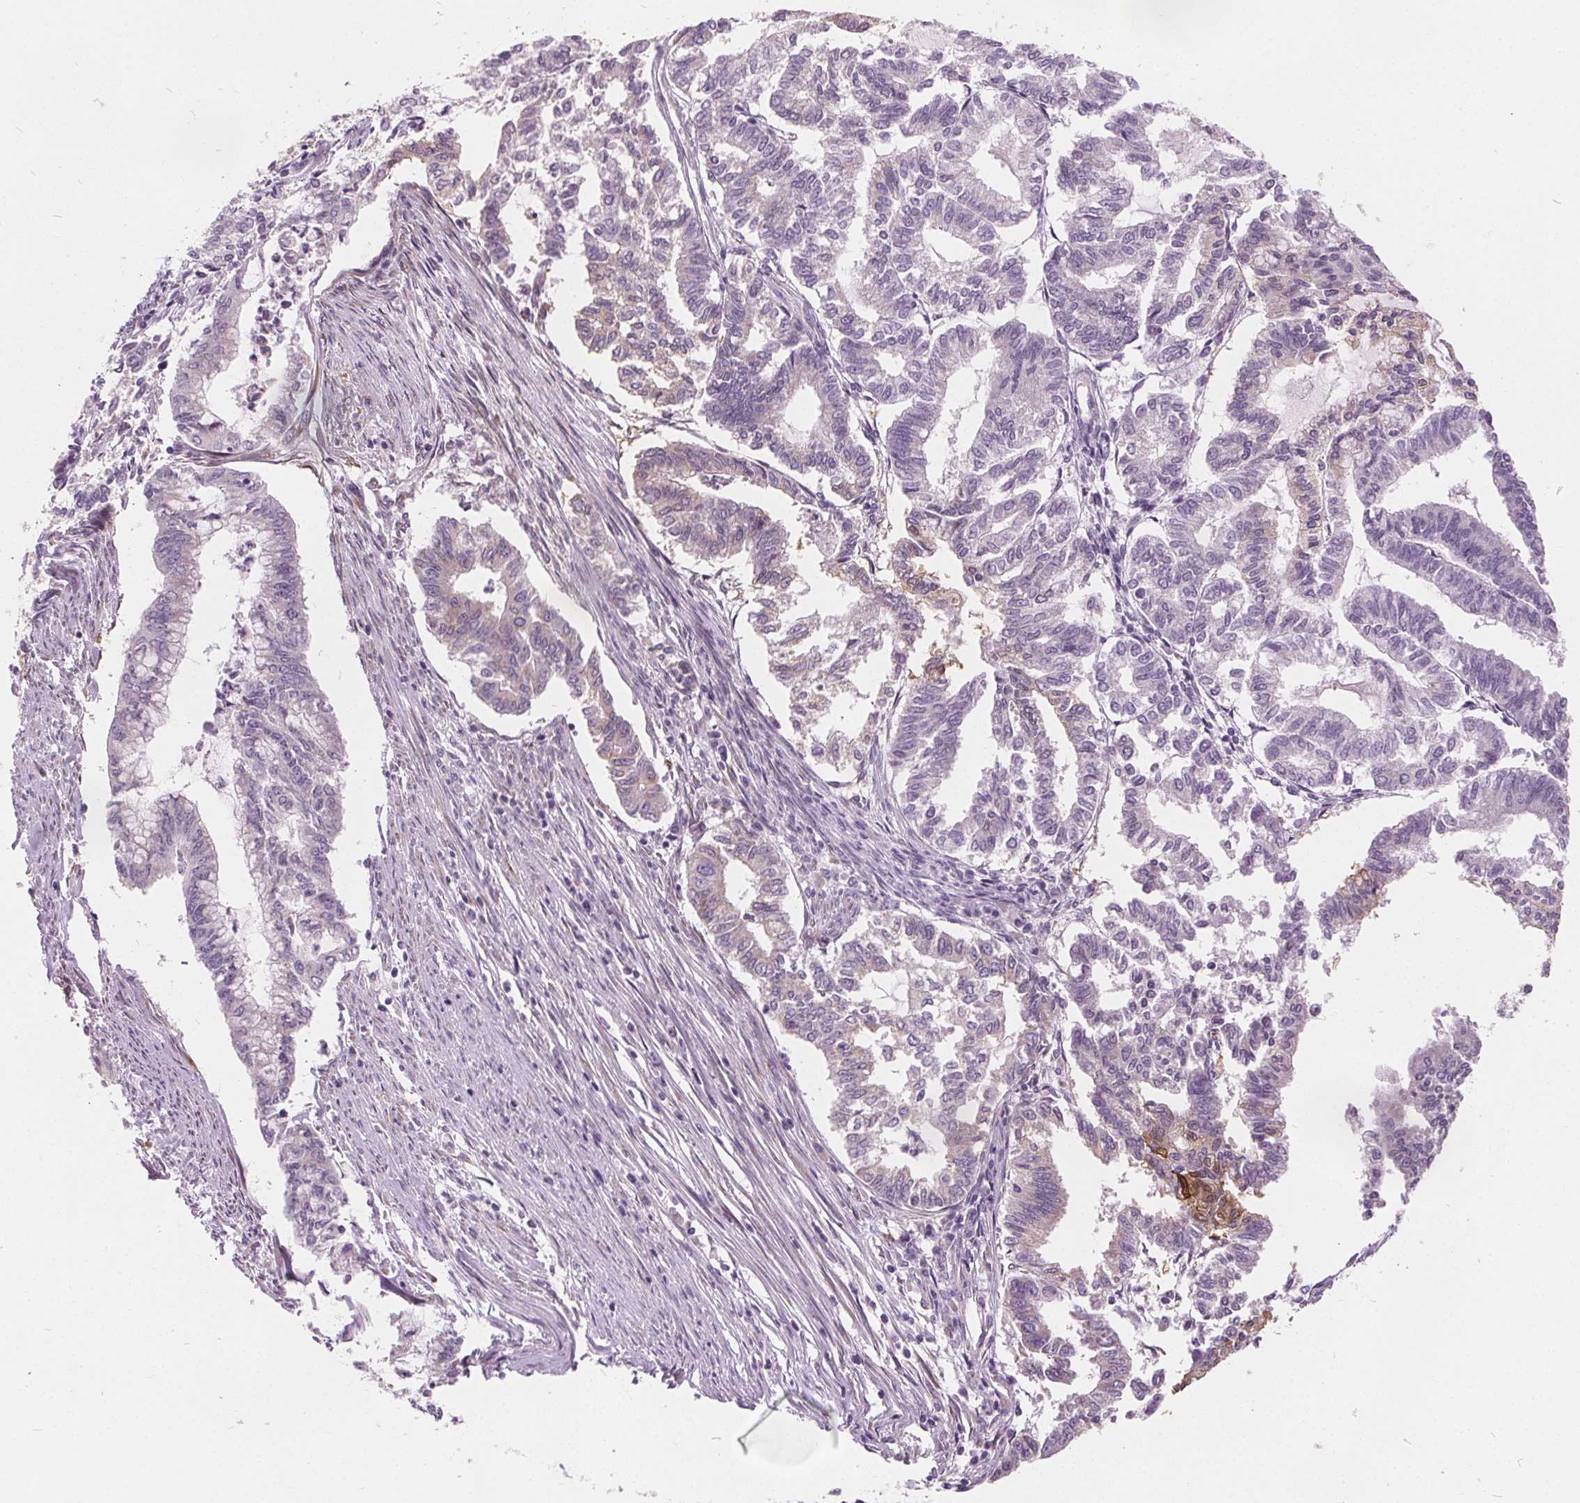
{"staining": {"intensity": "negative", "quantity": "none", "location": "none"}, "tissue": "endometrial cancer", "cell_type": "Tumor cells", "image_type": "cancer", "snomed": [{"axis": "morphology", "description": "Adenocarcinoma, NOS"}, {"axis": "topography", "description": "Endometrium"}], "caption": "DAB (3,3'-diaminobenzidine) immunohistochemical staining of endometrial cancer displays no significant expression in tumor cells. (DAB (3,3'-diaminobenzidine) immunohistochemistry (IHC) with hematoxylin counter stain).", "gene": "ACOX2", "patient": {"sex": "female", "age": 79}}